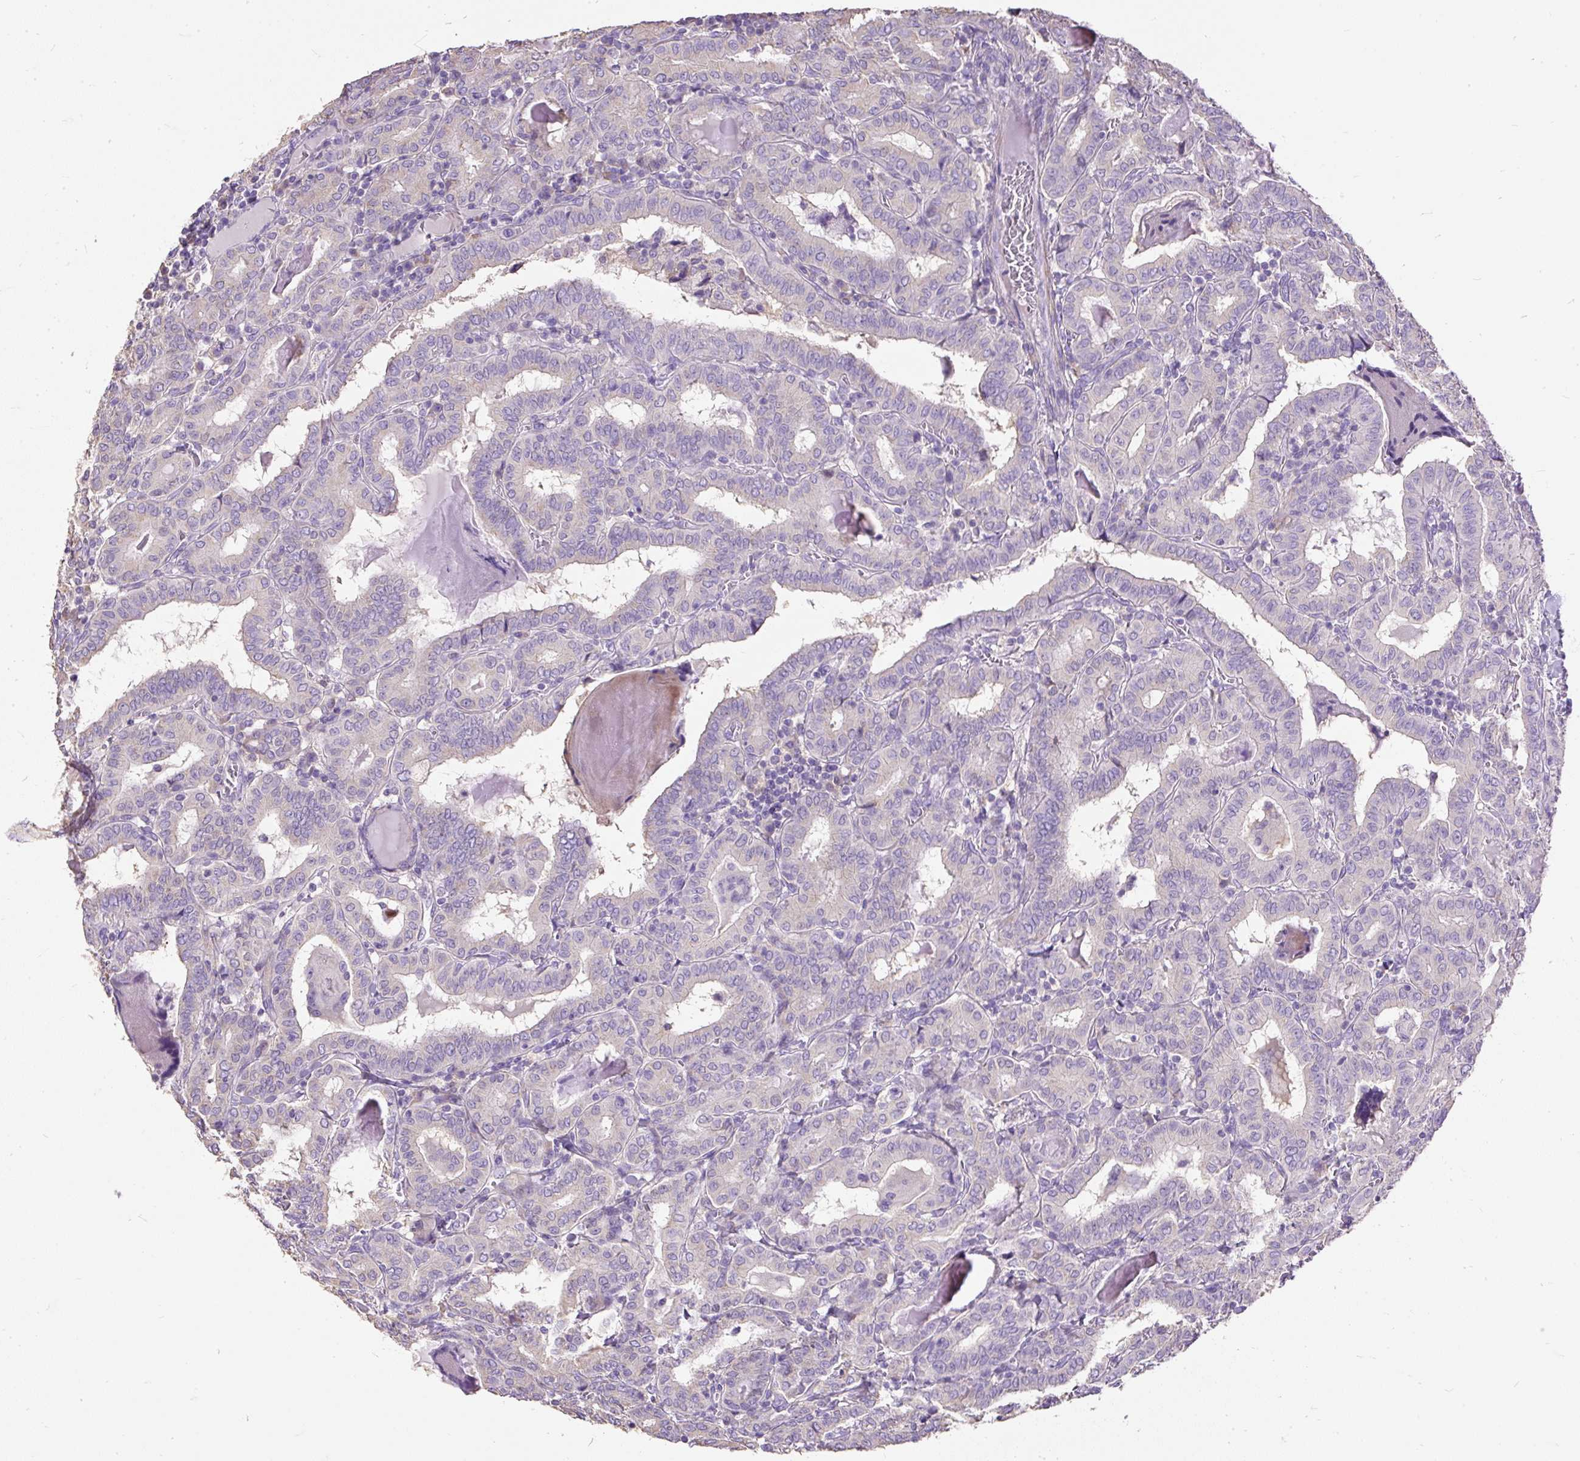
{"staining": {"intensity": "negative", "quantity": "none", "location": "none"}, "tissue": "thyroid cancer", "cell_type": "Tumor cells", "image_type": "cancer", "snomed": [{"axis": "morphology", "description": "Papillary adenocarcinoma, NOS"}, {"axis": "topography", "description": "Thyroid gland"}], "caption": "An IHC histopathology image of thyroid cancer (papillary adenocarcinoma) is shown. There is no staining in tumor cells of thyroid cancer (papillary adenocarcinoma).", "gene": "GBX1", "patient": {"sex": "female", "age": 72}}